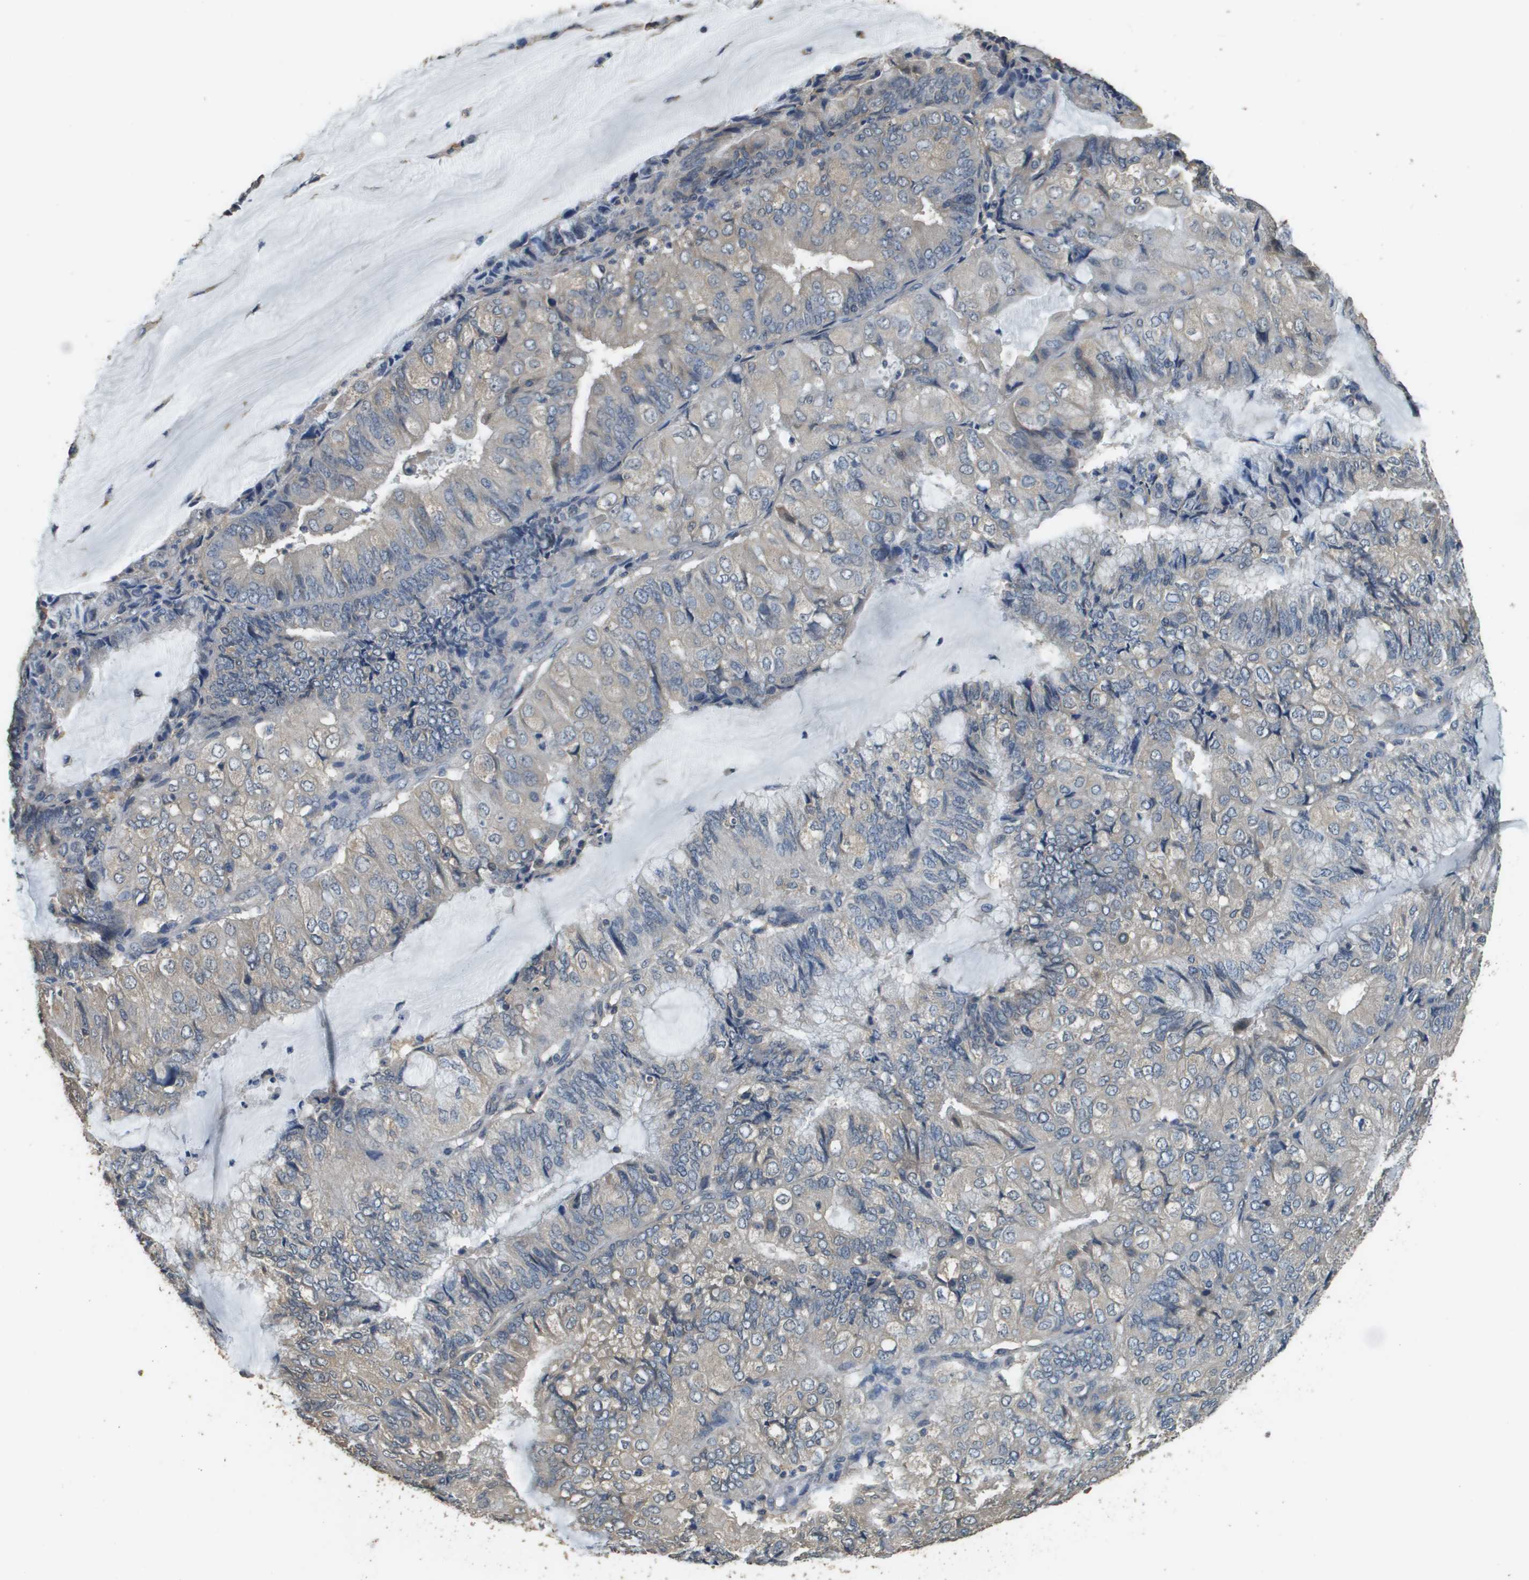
{"staining": {"intensity": "negative", "quantity": "none", "location": "none"}, "tissue": "endometrial cancer", "cell_type": "Tumor cells", "image_type": "cancer", "snomed": [{"axis": "morphology", "description": "Adenocarcinoma, NOS"}, {"axis": "topography", "description": "Endometrium"}], "caption": "Immunohistochemical staining of endometrial cancer reveals no significant expression in tumor cells.", "gene": "RAB6B", "patient": {"sex": "female", "age": 81}}